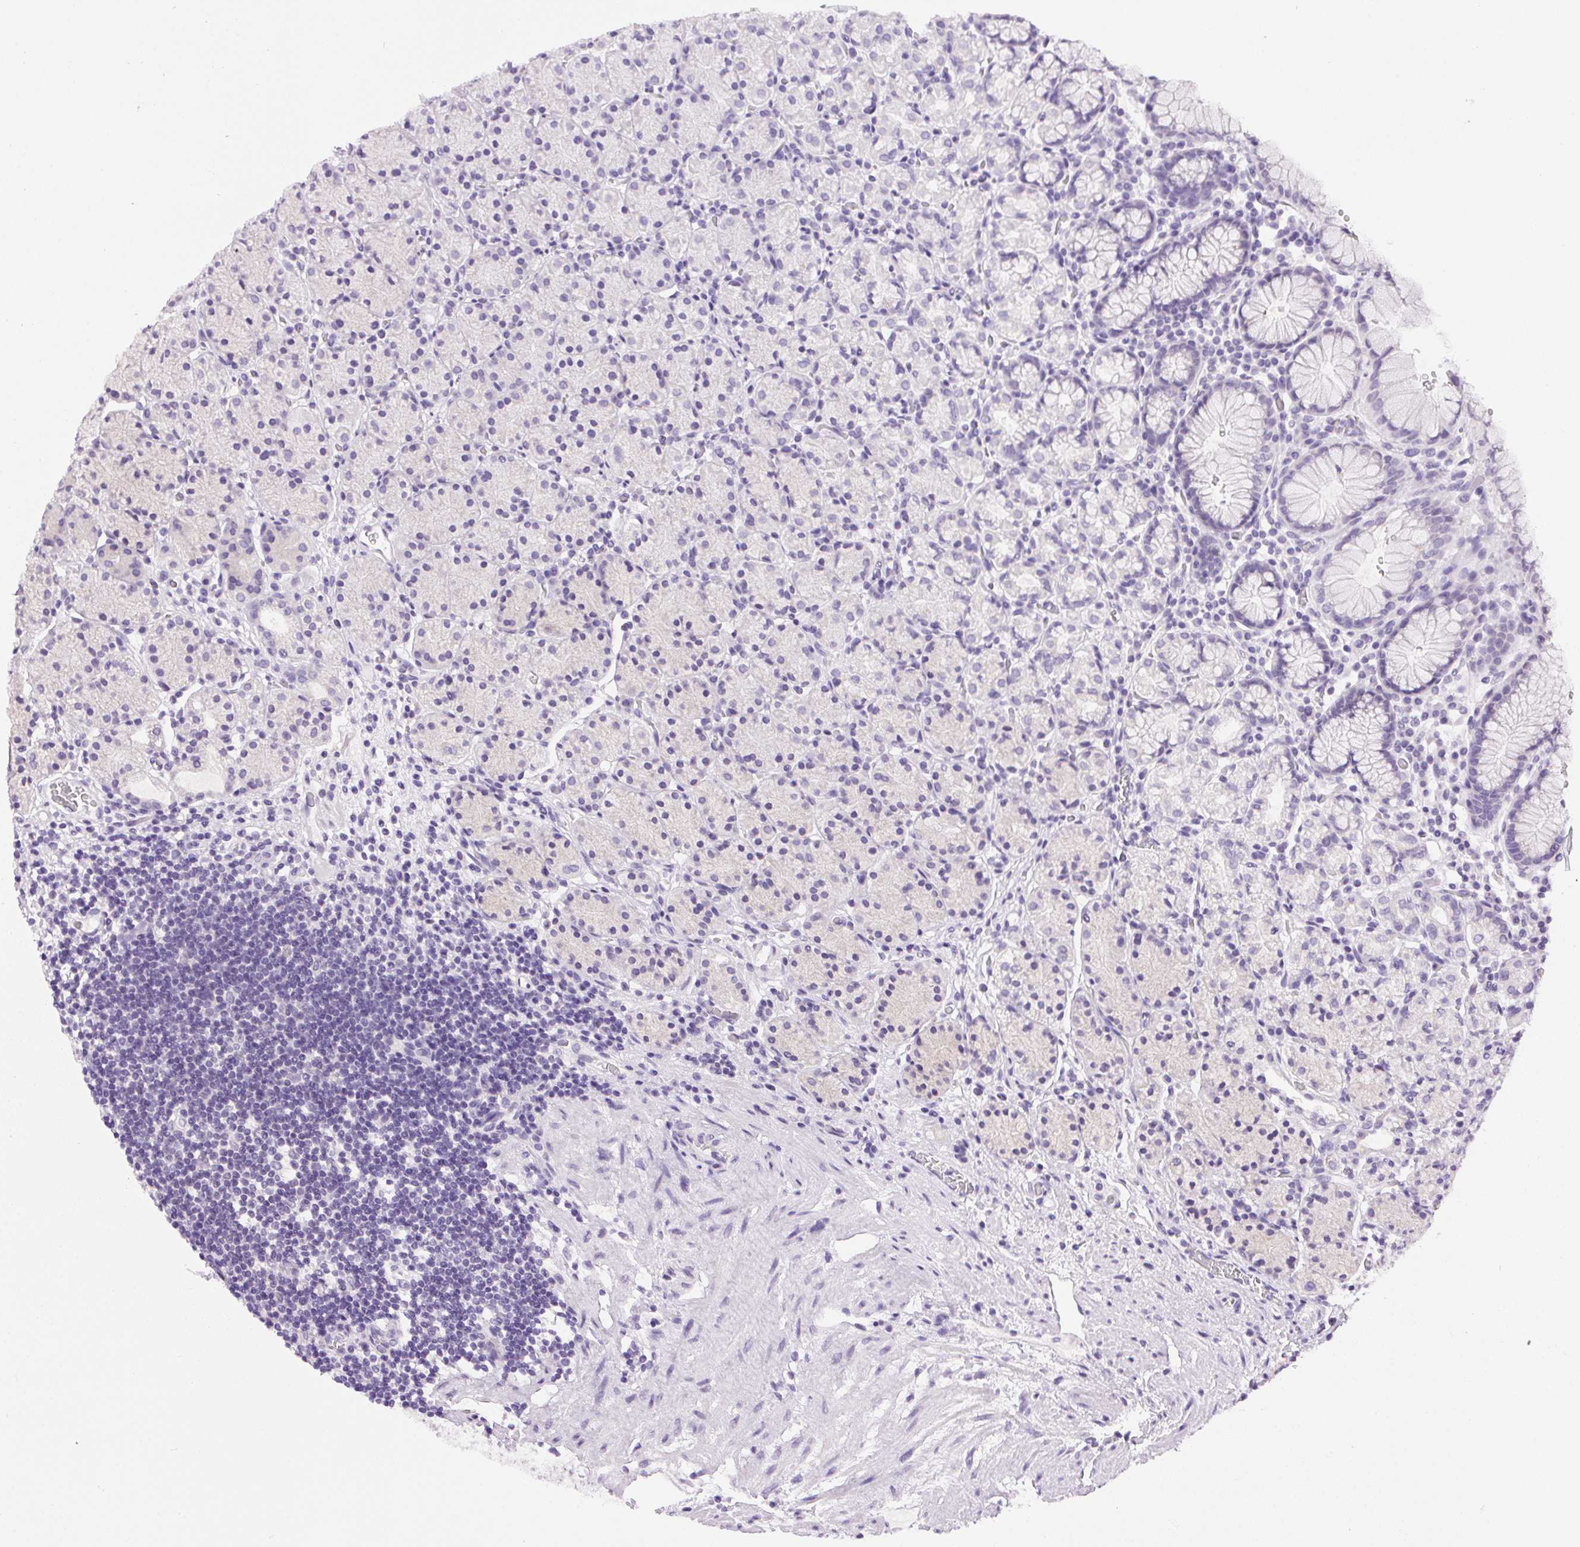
{"staining": {"intensity": "negative", "quantity": "none", "location": "none"}, "tissue": "stomach", "cell_type": "Glandular cells", "image_type": "normal", "snomed": [{"axis": "morphology", "description": "Normal tissue, NOS"}, {"axis": "topography", "description": "Stomach, upper"}, {"axis": "topography", "description": "Stomach"}], "caption": "Immunohistochemistry histopathology image of unremarkable human stomach stained for a protein (brown), which reveals no positivity in glandular cells.", "gene": "SMIM13", "patient": {"sex": "male", "age": 62}}